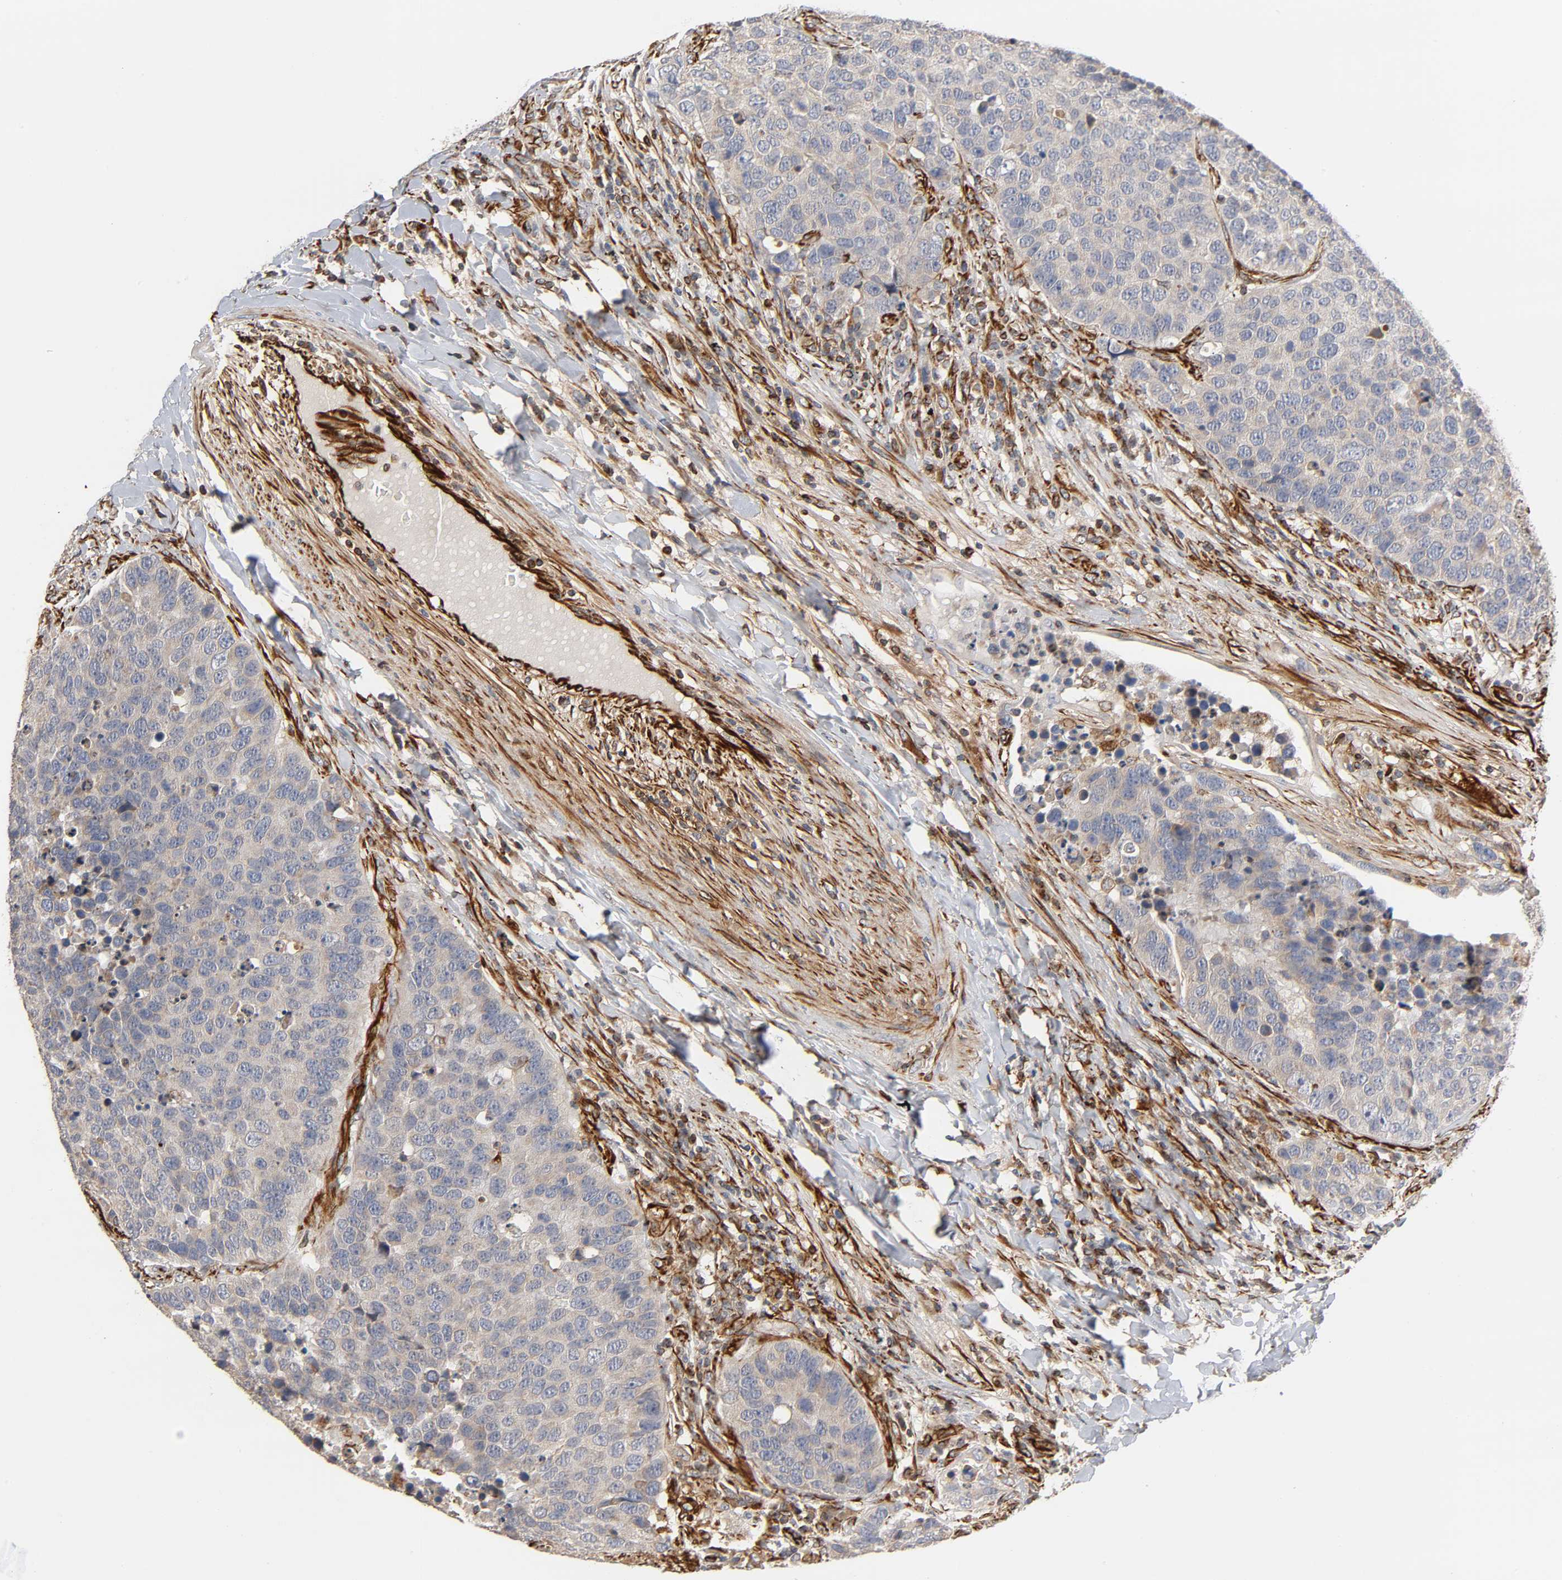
{"staining": {"intensity": "weak", "quantity": ">75%", "location": "cytoplasmic/membranous"}, "tissue": "carcinoid", "cell_type": "Tumor cells", "image_type": "cancer", "snomed": [{"axis": "morphology", "description": "Carcinoid, malignant, NOS"}, {"axis": "topography", "description": "Lung"}], "caption": "Immunohistochemical staining of human carcinoid exhibits weak cytoplasmic/membranous protein positivity in approximately >75% of tumor cells. (IHC, brightfield microscopy, high magnification).", "gene": "FAM118A", "patient": {"sex": "male", "age": 60}}